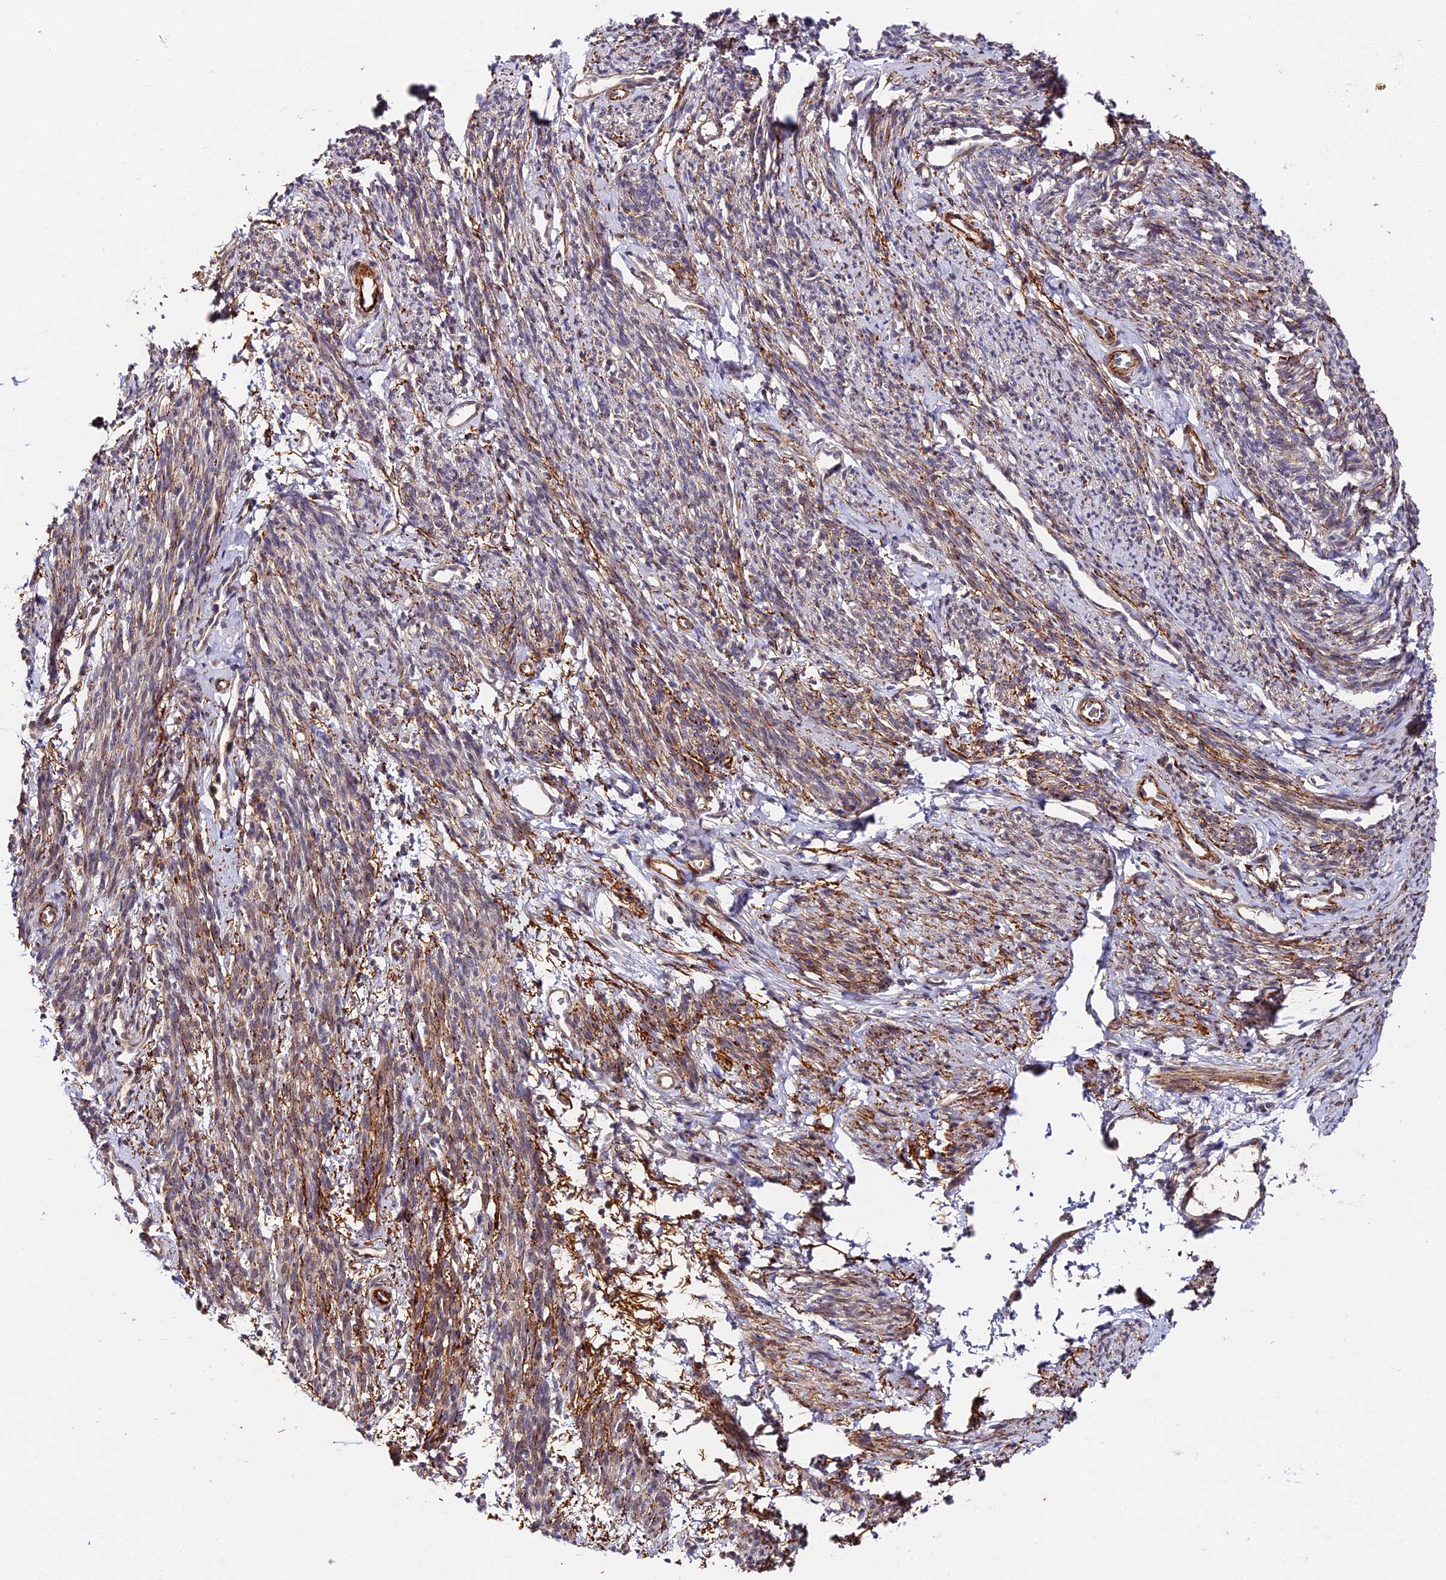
{"staining": {"intensity": "moderate", "quantity": "25%-75%", "location": "cytoplasmic/membranous"}, "tissue": "smooth muscle", "cell_type": "Smooth muscle cells", "image_type": "normal", "snomed": [{"axis": "morphology", "description": "Normal tissue, NOS"}, {"axis": "topography", "description": "Smooth muscle"}, {"axis": "topography", "description": "Uterus"}], "caption": "Protein expression by immunohistochemistry shows moderate cytoplasmic/membranous positivity in about 25%-75% of smooth muscle cells in unremarkable smooth muscle.", "gene": "IMPACT", "patient": {"sex": "female", "age": 59}}